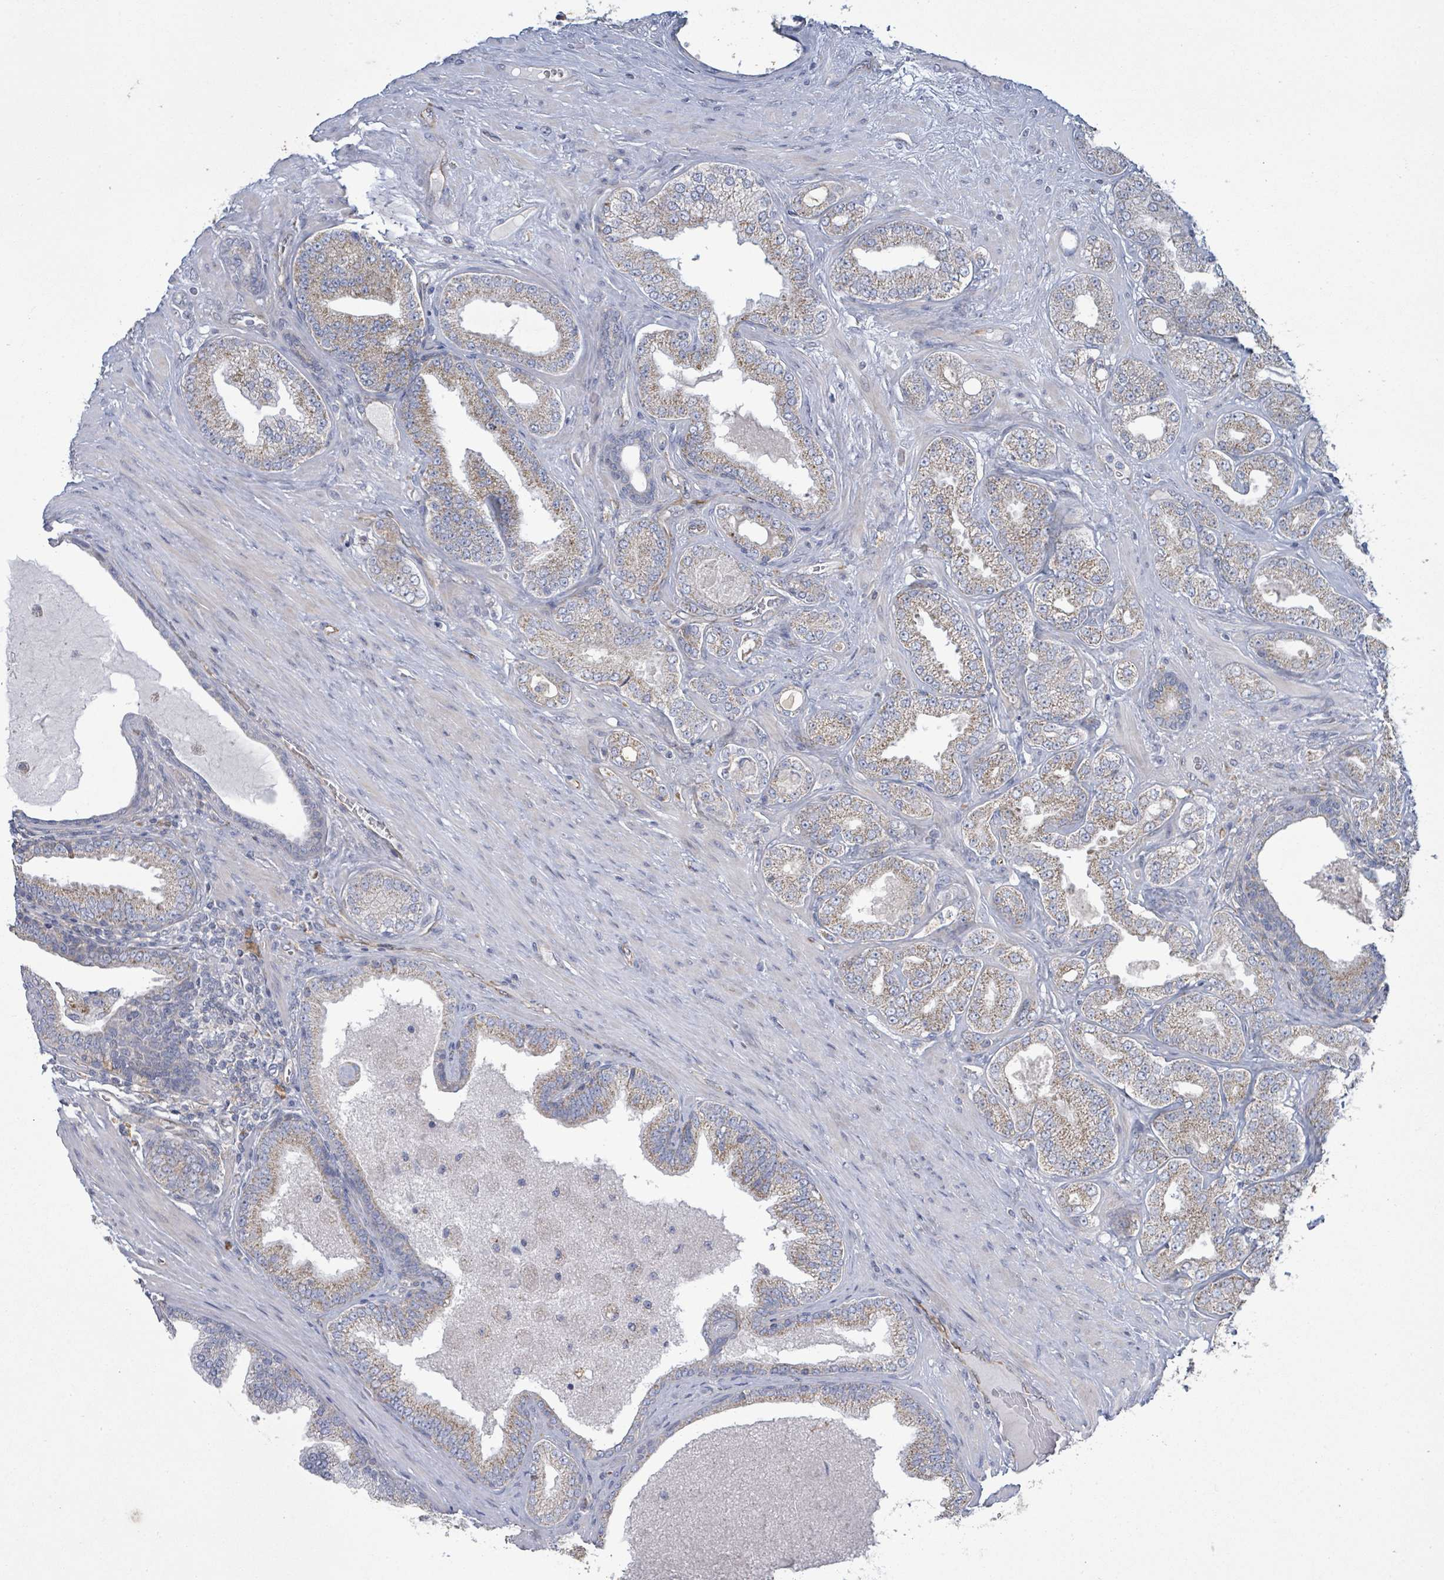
{"staining": {"intensity": "weak", "quantity": ">75%", "location": "cytoplasmic/membranous"}, "tissue": "prostate cancer", "cell_type": "Tumor cells", "image_type": "cancer", "snomed": [{"axis": "morphology", "description": "Adenocarcinoma, Low grade"}, {"axis": "topography", "description": "Prostate"}], "caption": "Immunohistochemical staining of adenocarcinoma (low-grade) (prostate) exhibits low levels of weak cytoplasmic/membranous expression in about >75% of tumor cells. The staining was performed using DAB to visualize the protein expression in brown, while the nuclei were stained in blue with hematoxylin (Magnification: 20x).", "gene": "ALG12", "patient": {"sex": "male", "age": 63}}